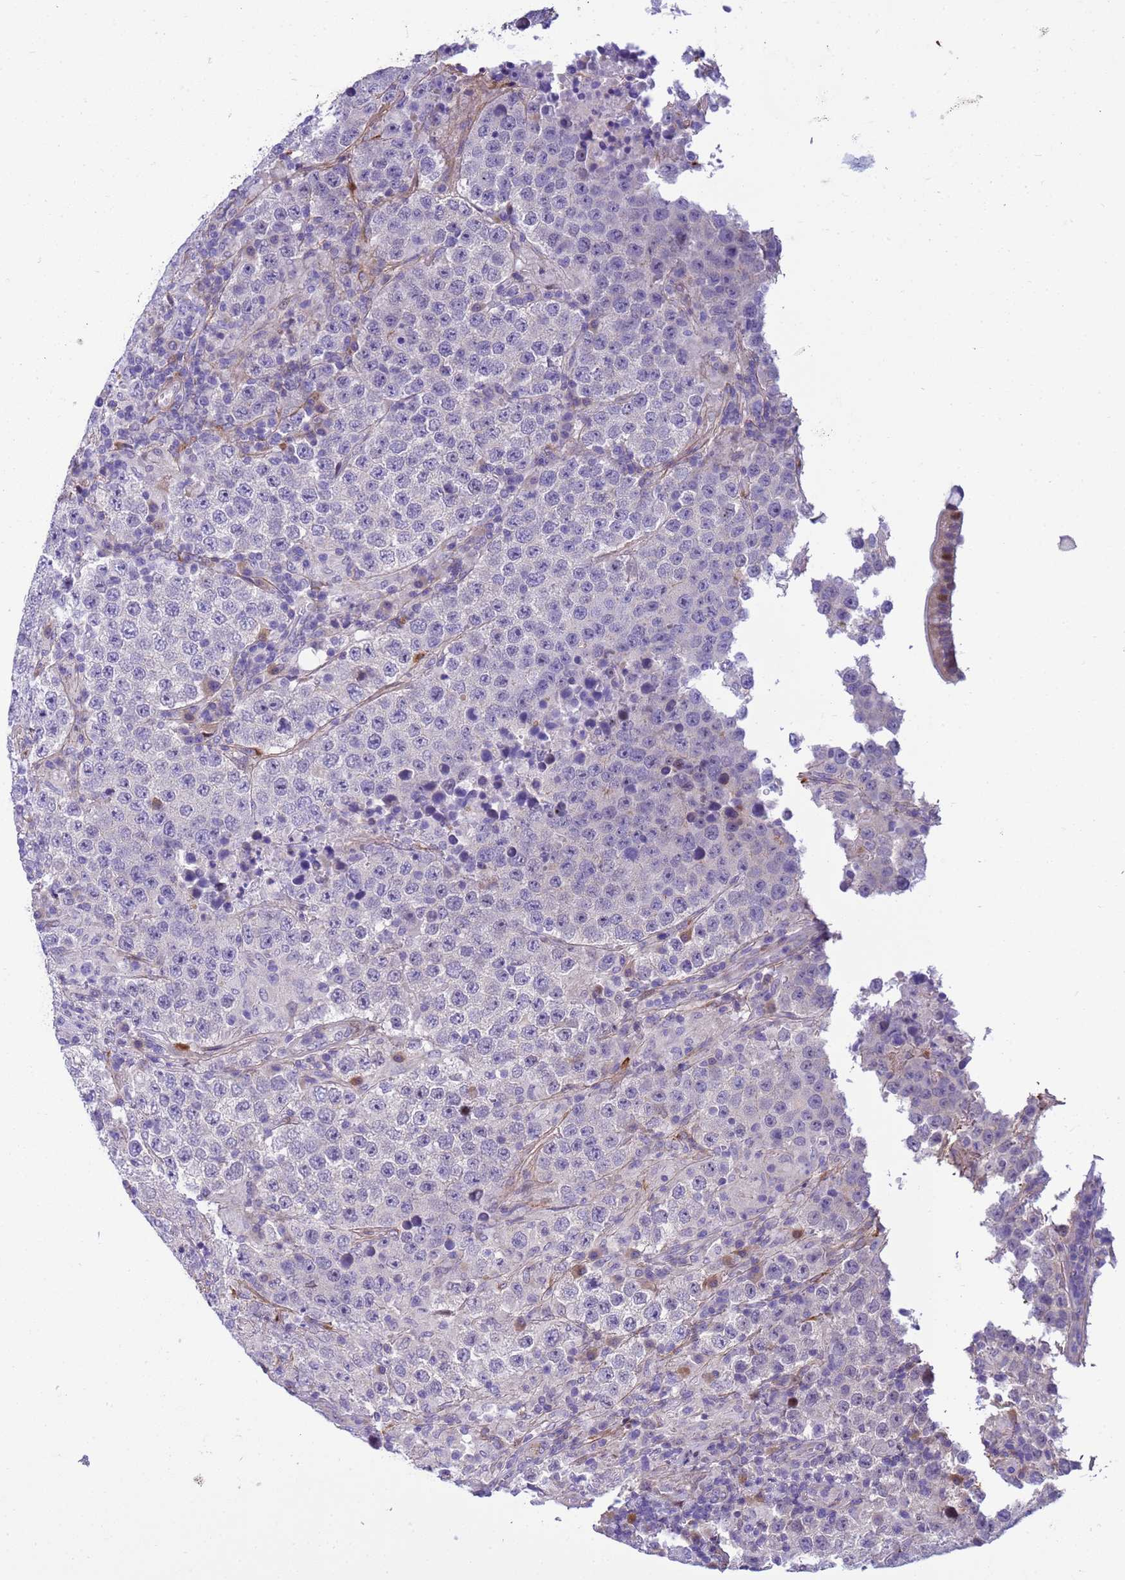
{"staining": {"intensity": "weak", "quantity": "<25%", "location": "cytoplasmic/membranous"}, "tissue": "testis cancer", "cell_type": "Tumor cells", "image_type": "cancer", "snomed": [{"axis": "morphology", "description": "Normal tissue, NOS"}, {"axis": "morphology", "description": "Urothelial carcinoma, High grade"}, {"axis": "morphology", "description": "Seminoma, NOS"}, {"axis": "morphology", "description": "Carcinoma, Embryonal, NOS"}, {"axis": "topography", "description": "Urinary bladder"}, {"axis": "topography", "description": "Testis"}], "caption": "This is an immunohistochemistry photomicrograph of testis urothelial carcinoma (high-grade). There is no staining in tumor cells.", "gene": "P2RX7", "patient": {"sex": "male", "age": 41}}